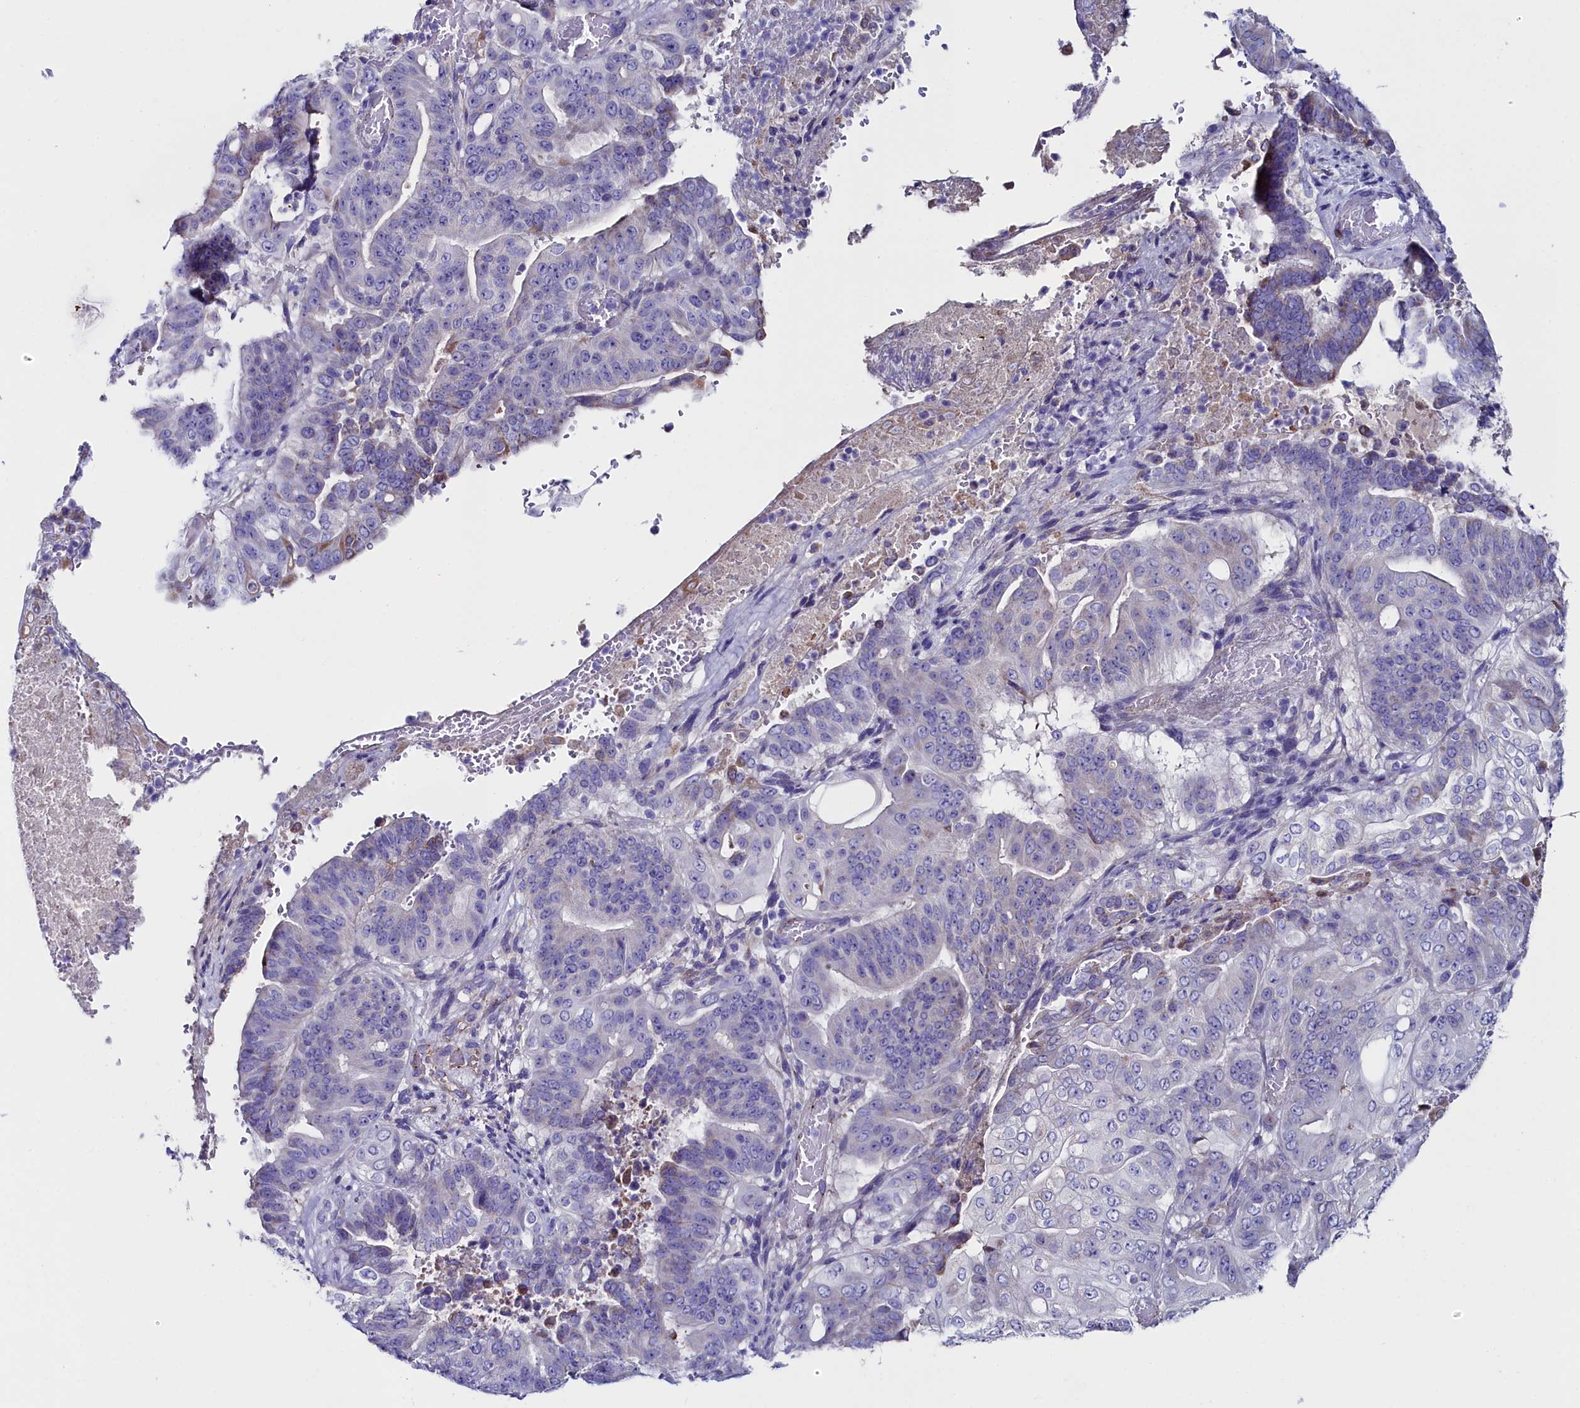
{"staining": {"intensity": "negative", "quantity": "none", "location": "none"}, "tissue": "pancreatic cancer", "cell_type": "Tumor cells", "image_type": "cancer", "snomed": [{"axis": "morphology", "description": "Adenocarcinoma, NOS"}, {"axis": "topography", "description": "Pancreas"}], "caption": "A high-resolution micrograph shows immunohistochemistry (IHC) staining of pancreatic cancer, which displays no significant positivity in tumor cells.", "gene": "SLC49A3", "patient": {"sex": "female", "age": 77}}